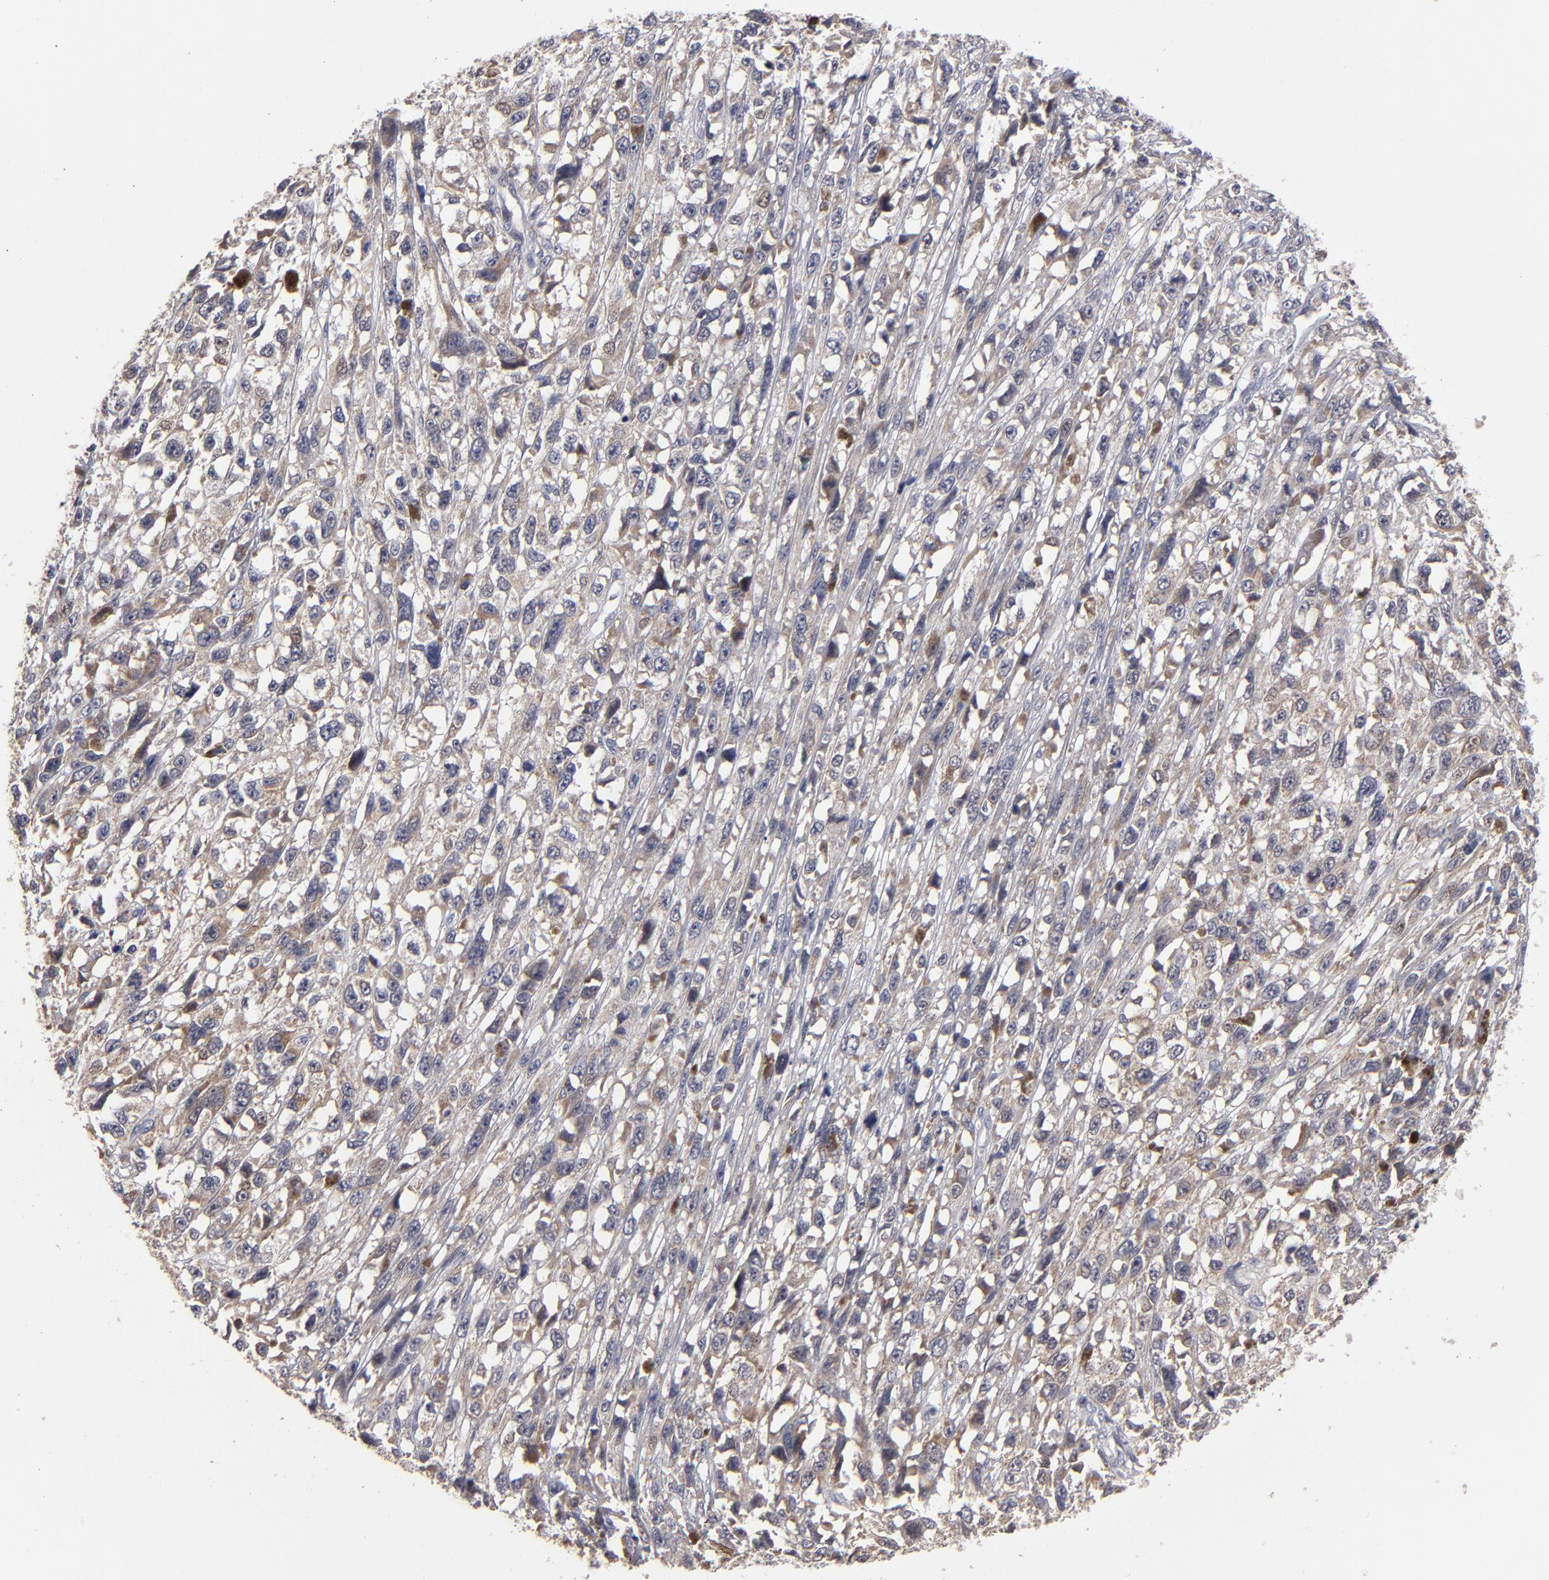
{"staining": {"intensity": "weak", "quantity": ">75%", "location": "cytoplasmic/membranous"}, "tissue": "melanoma", "cell_type": "Tumor cells", "image_type": "cancer", "snomed": [{"axis": "morphology", "description": "Malignant melanoma, Metastatic site"}, {"axis": "topography", "description": "Lymph node"}], "caption": "Immunohistochemical staining of human malignant melanoma (metastatic site) exhibits low levels of weak cytoplasmic/membranous protein staining in about >75% of tumor cells. The staining is performed using DAB brown chromogen to label protein expression. The nuclei are counter-stained blue using hematoxylin.", "gene": "EXD2", "patient": {"sex": "male", "age": 59}}